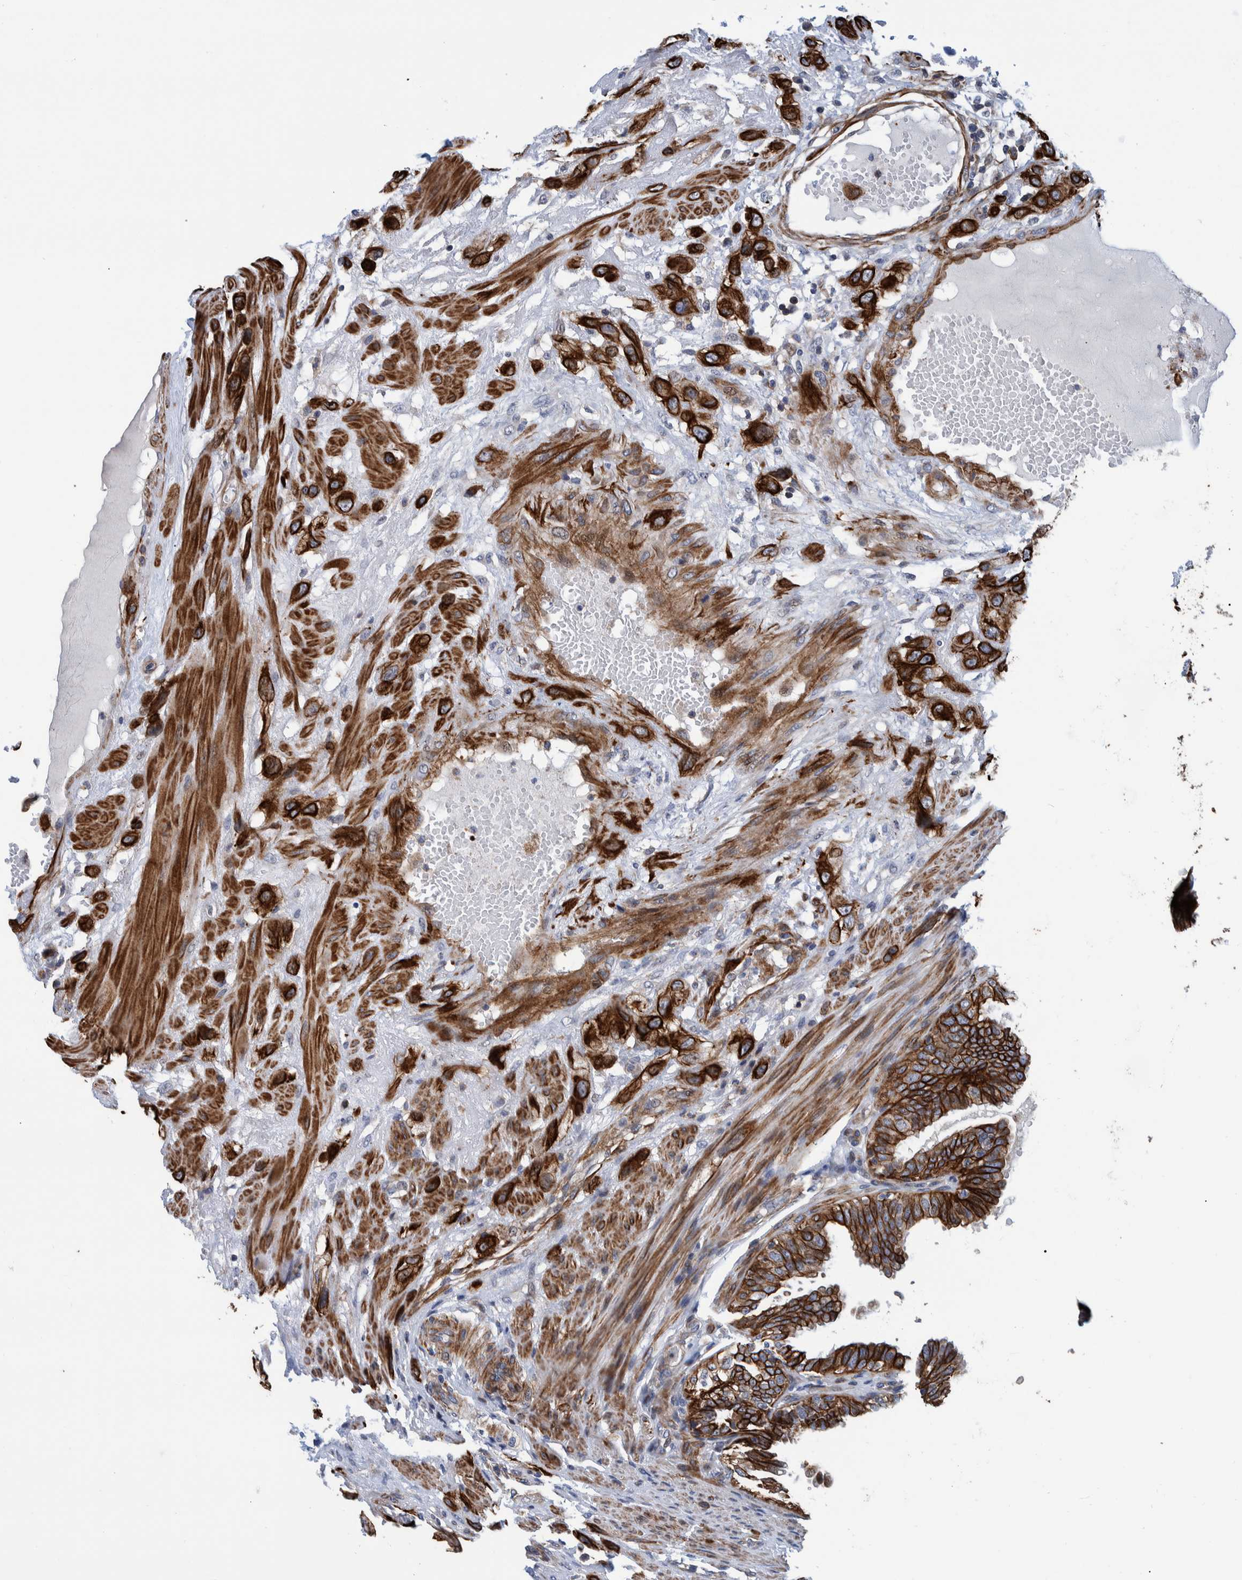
{"staining": {"intensity": "strong", "quantity": ">75%", "location": "cytoplasmic/membranous"}, "tissue": "fallopian tube", "cell_type": "Glandular cells", "image_type": "normal", "snomed": [{"axis": "morphology", "description": "Normal tissue, NOS"}, {"axis": "topography", "description": "Fallopian tube"}, {"axis": "topography", "description": "Placenta"}], "caption": "Glandular cells show high levels of strong cytoplasmic/membranous expression in approximately >75% of cells in unremarkable human fallopian tube.", "gene": "MKS1", "patient": {"sex": "female", "age": 34}}